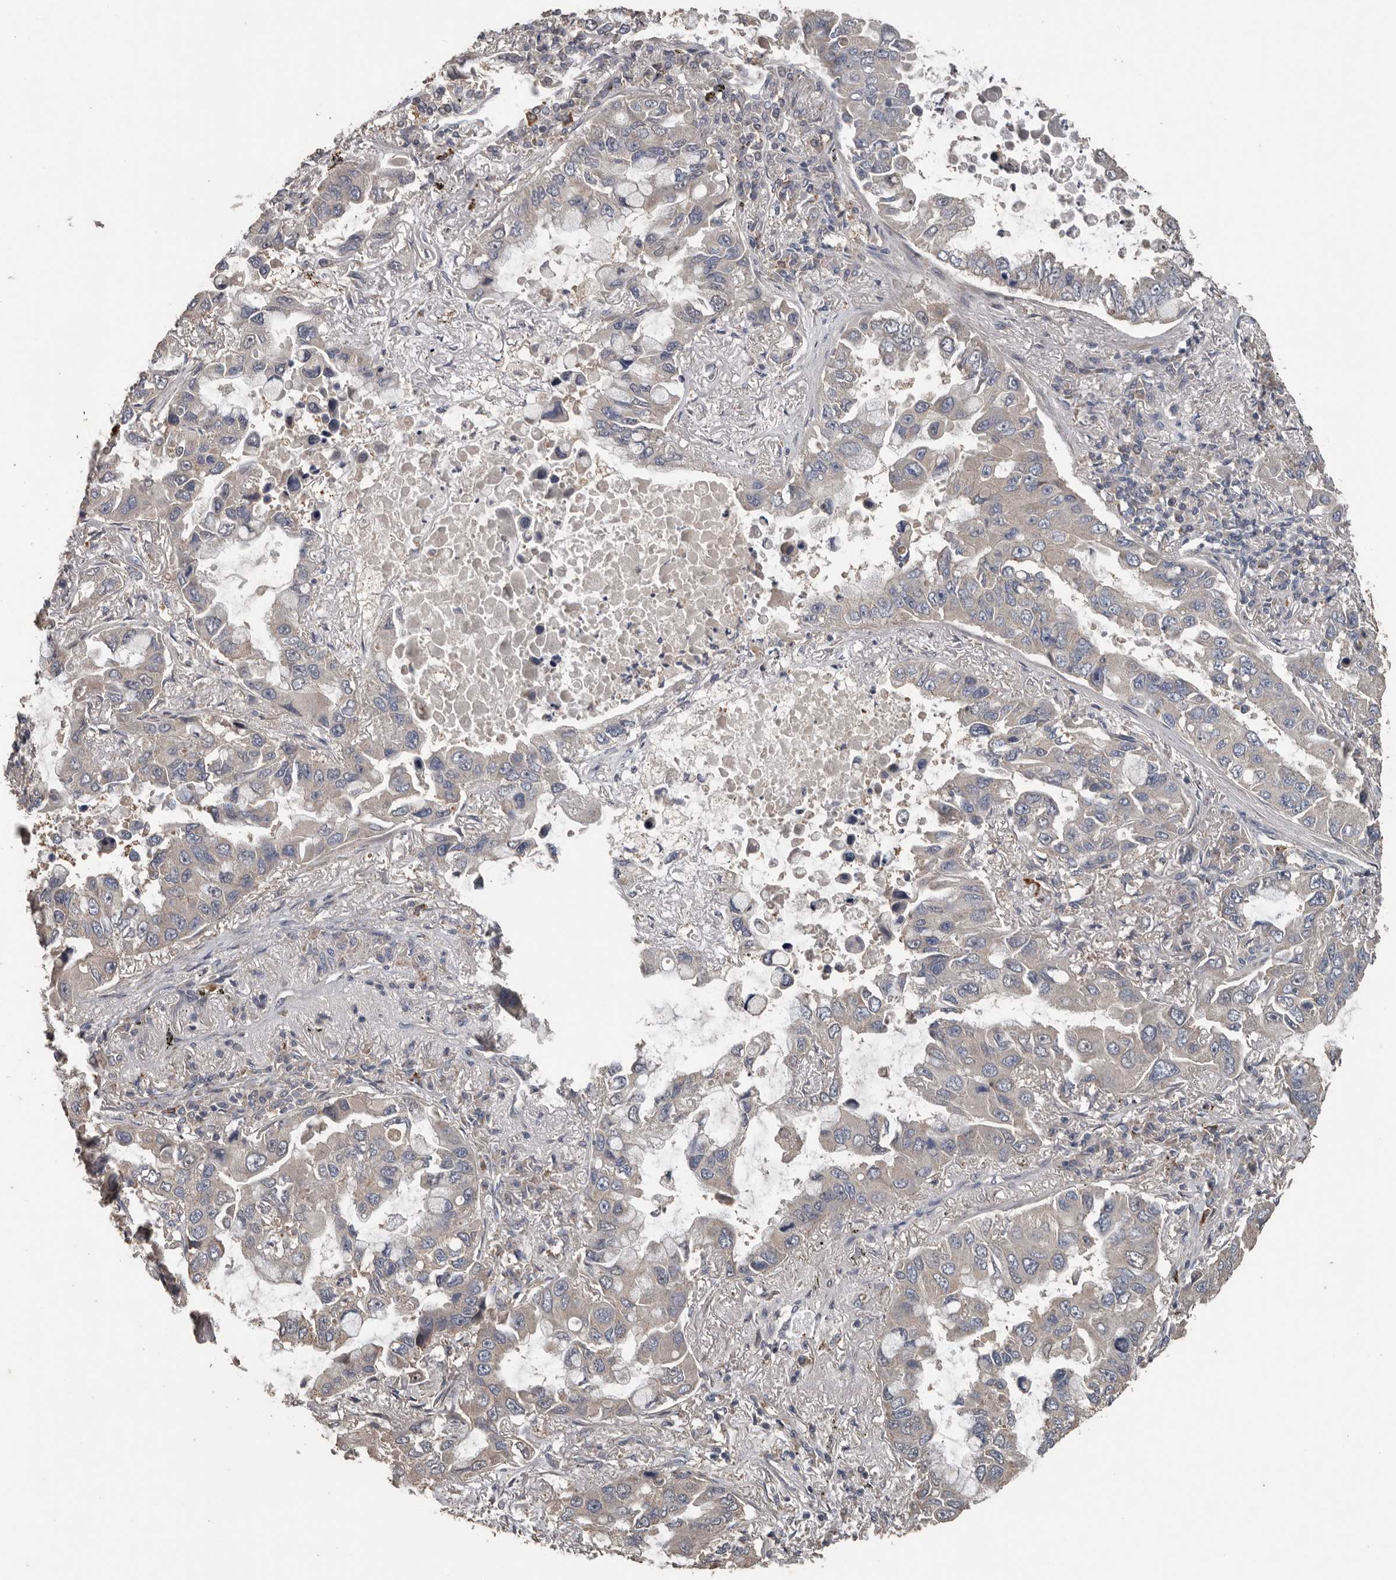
{"staining": {"intensity": "negative", "quantity": "none", "location": "none"}, "tissue": "lung cancer", "cell_type": "Tumor cells", "image_type": "cancer", "snomed": [{"axis": "morphology", "description": "Adenocarcinoma, NOS"}, {"axis": "topography", "description": "Lung"}], "caption": "This is an immunohistochemistry (IHC) image of lung cancer (adenocarcinoma). There is no expression in tumor cells.", "gene": "HYAL4", "patient": {"sex": "male", "age": 64}}